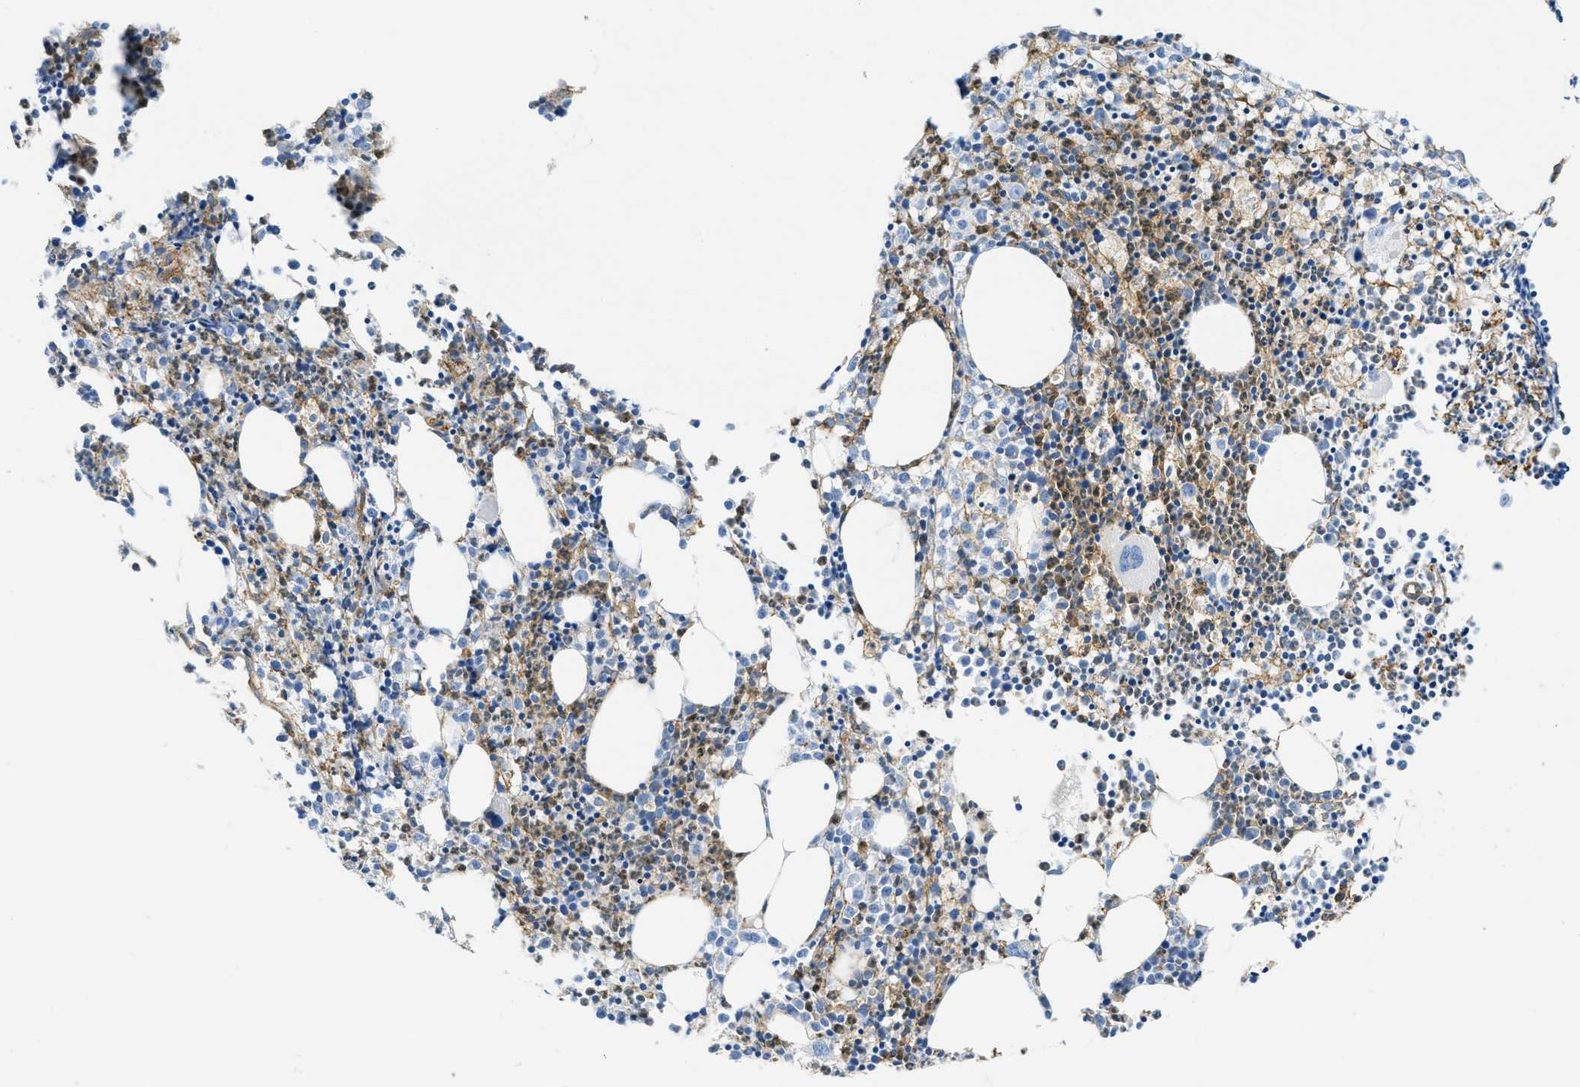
{"staining": {"intensity": "moderate", "quantity": "25%-75%", "location": "cytoplasmic/membranous"}, "tissue": "bone marrow", "cell_type": "Hematopoietic cells", "image_type": "normal", "snomed": [{"axis": "morphology", "description": "Normal tissue, NOS"}, {"axis": "morphology", "description": "Inflammation, NOS"}, {"axis": "topography", "description": "Bone marrow"}], "caption": "IHC (DAB (3,3'-diaminobenzidine)) staining of normal bone marrow exhibits moderate cytoplasmic/membranous protein expression in approximately 25%-75% of hematopoietic cells.", "gene": "HIP1", "patient": {"sex": "female", "age": 53}}